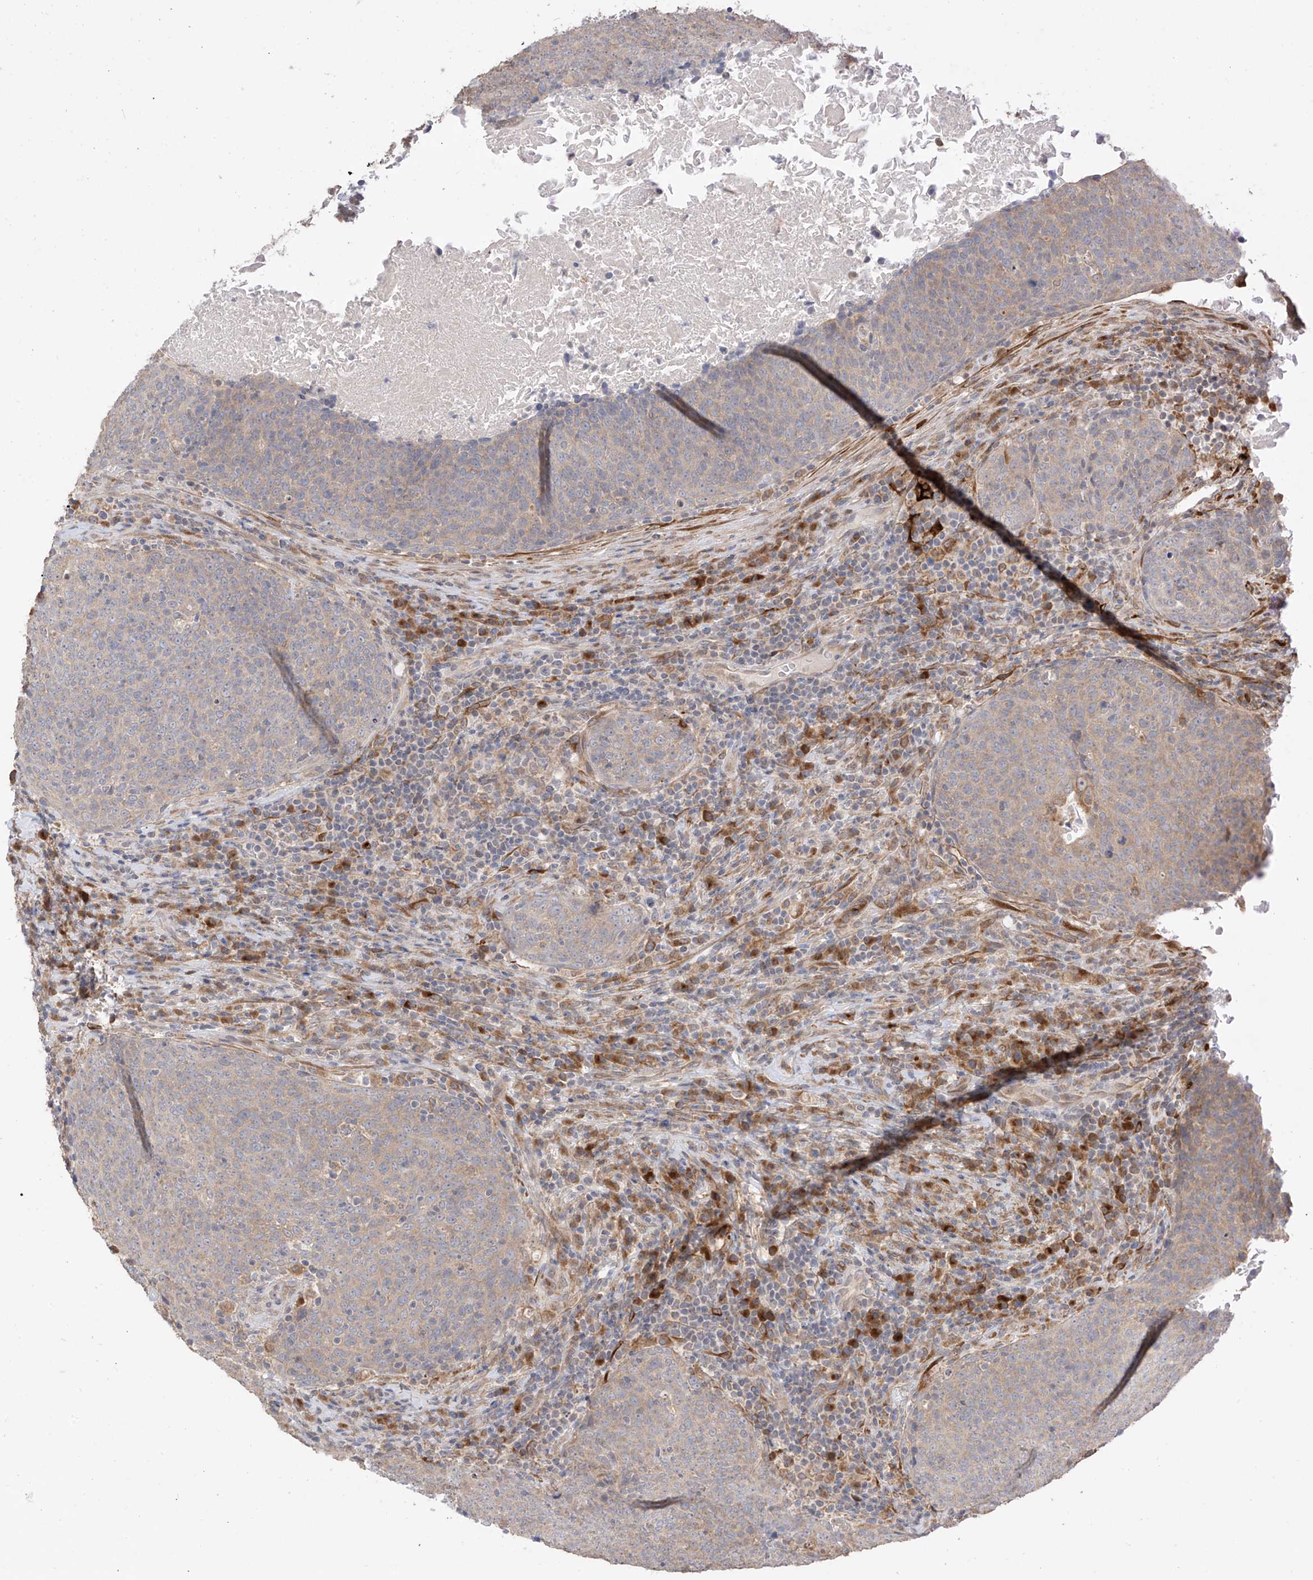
{"staining": {"intensity": "weak", "quantity": "25%-75%", "location": "cytoplasmic/membranous"}, "tissue": "head and neck cancer", "cell_type": "Tumor cells", "image_type": "cancer", "snomed": [{"axis": "morphology", "description": "Squamous cell carcinoma, NOS"}, {"axis": "morphology", "description": "Squamous cell carcinoma, metastatic, NOS"}, {"axis": "topography", "description": "Lymph node"}, {"axis": "topography", "description": "Head-Neck"}], "caption": "Weak cytoplasmic/membranous protein staining is present in about 25%-75% of tumor cells in head and neck metastatic squamous cell carcinoma.", "gene": "LATS1", "patient": {"sex": "male", "age": 62}}